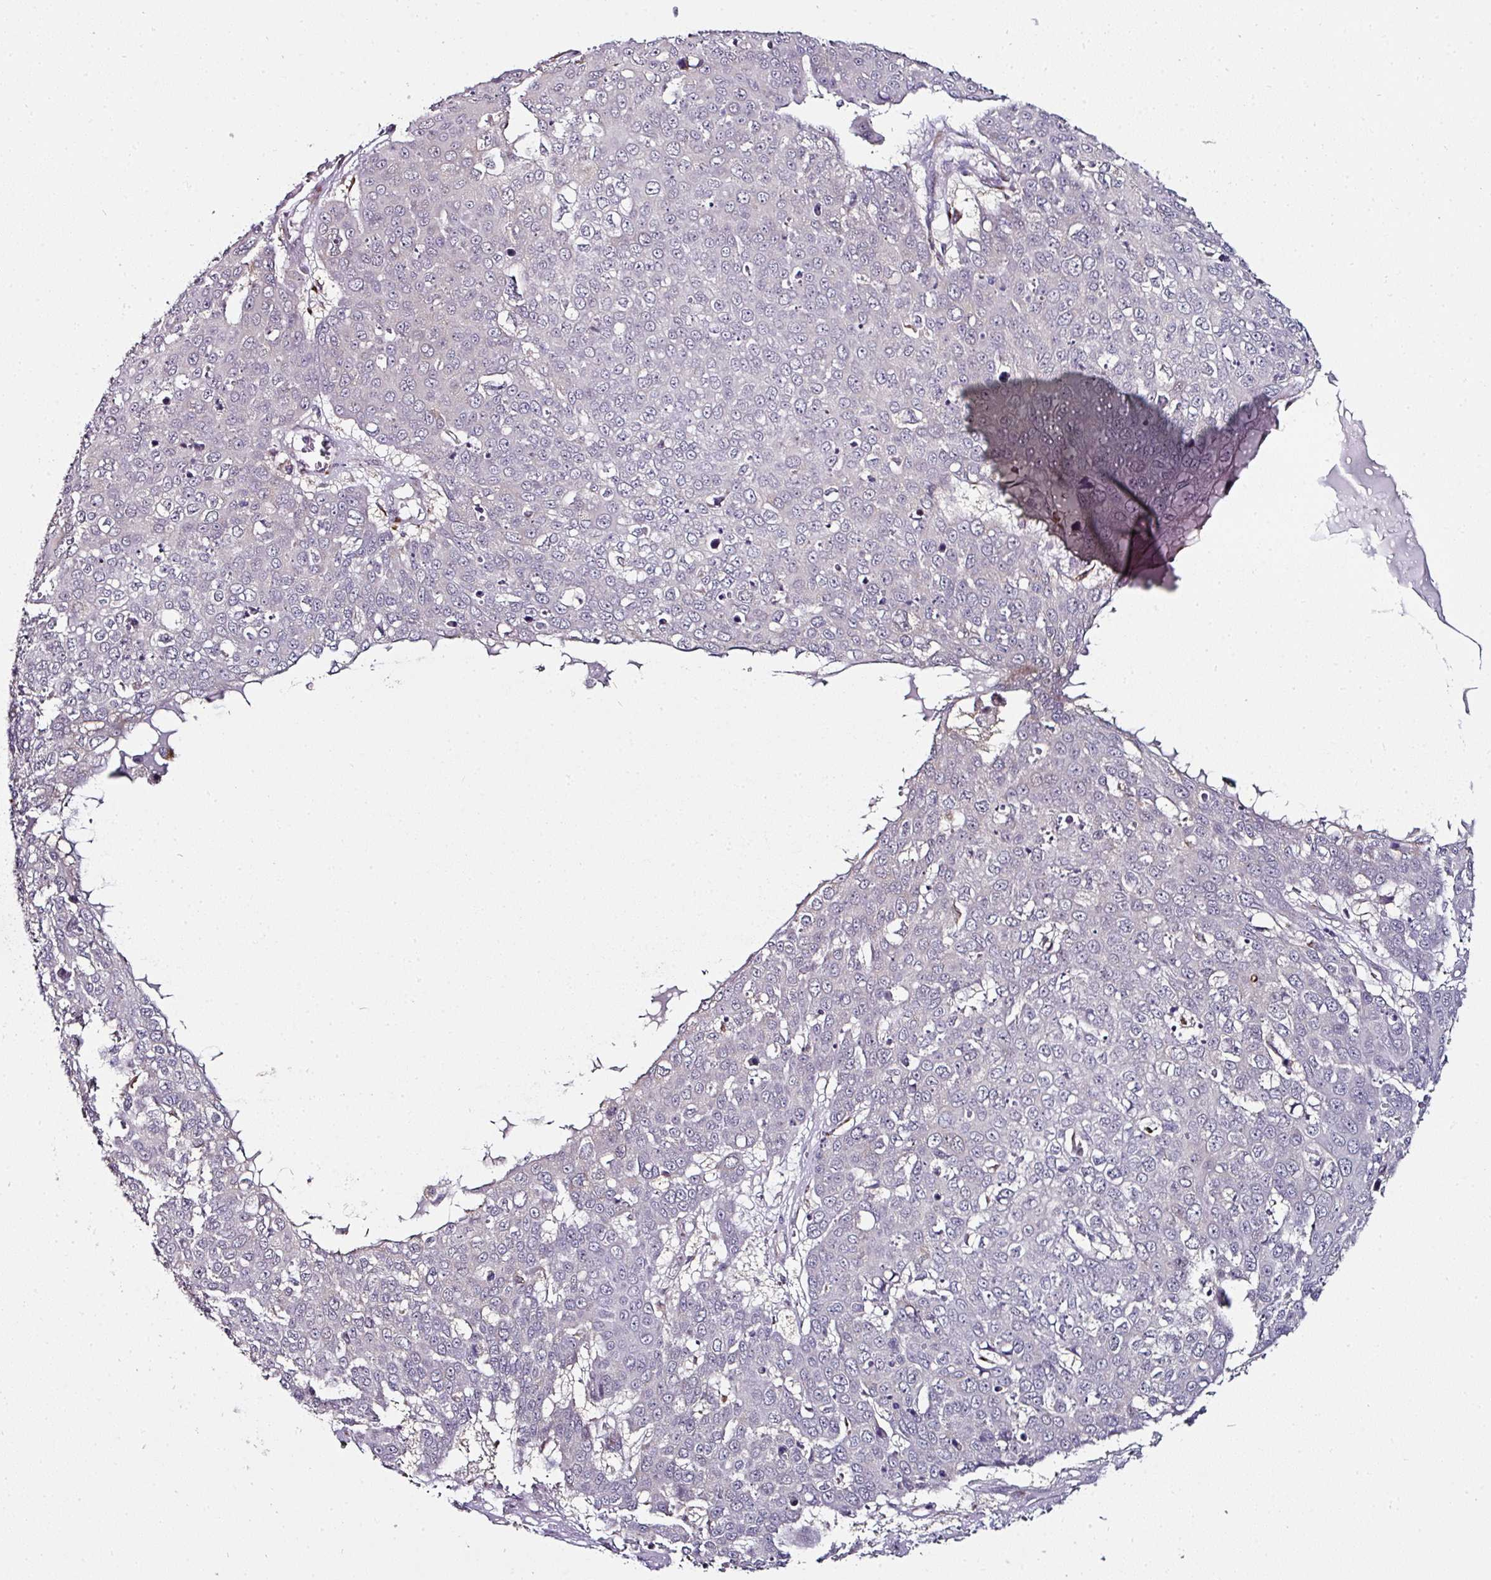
{"staining": {"intensity": "negative", "quantity": "none", "location": "none"}, "tissue": "skin cancer", "cell_type": "Tumor cells", "image_type": "cancer", "snomed": [{"axis": "morphology", "description": "Squamous cell carcinoma, NOS"}, {"axis": "topography", "description": "Skin"}], "caption": "A micrograph of skin cancer stained for a protein displays no brown staining in tumor cells.", "gene": "APOLD1", "patient": {"sex": "male", "age": 71}}